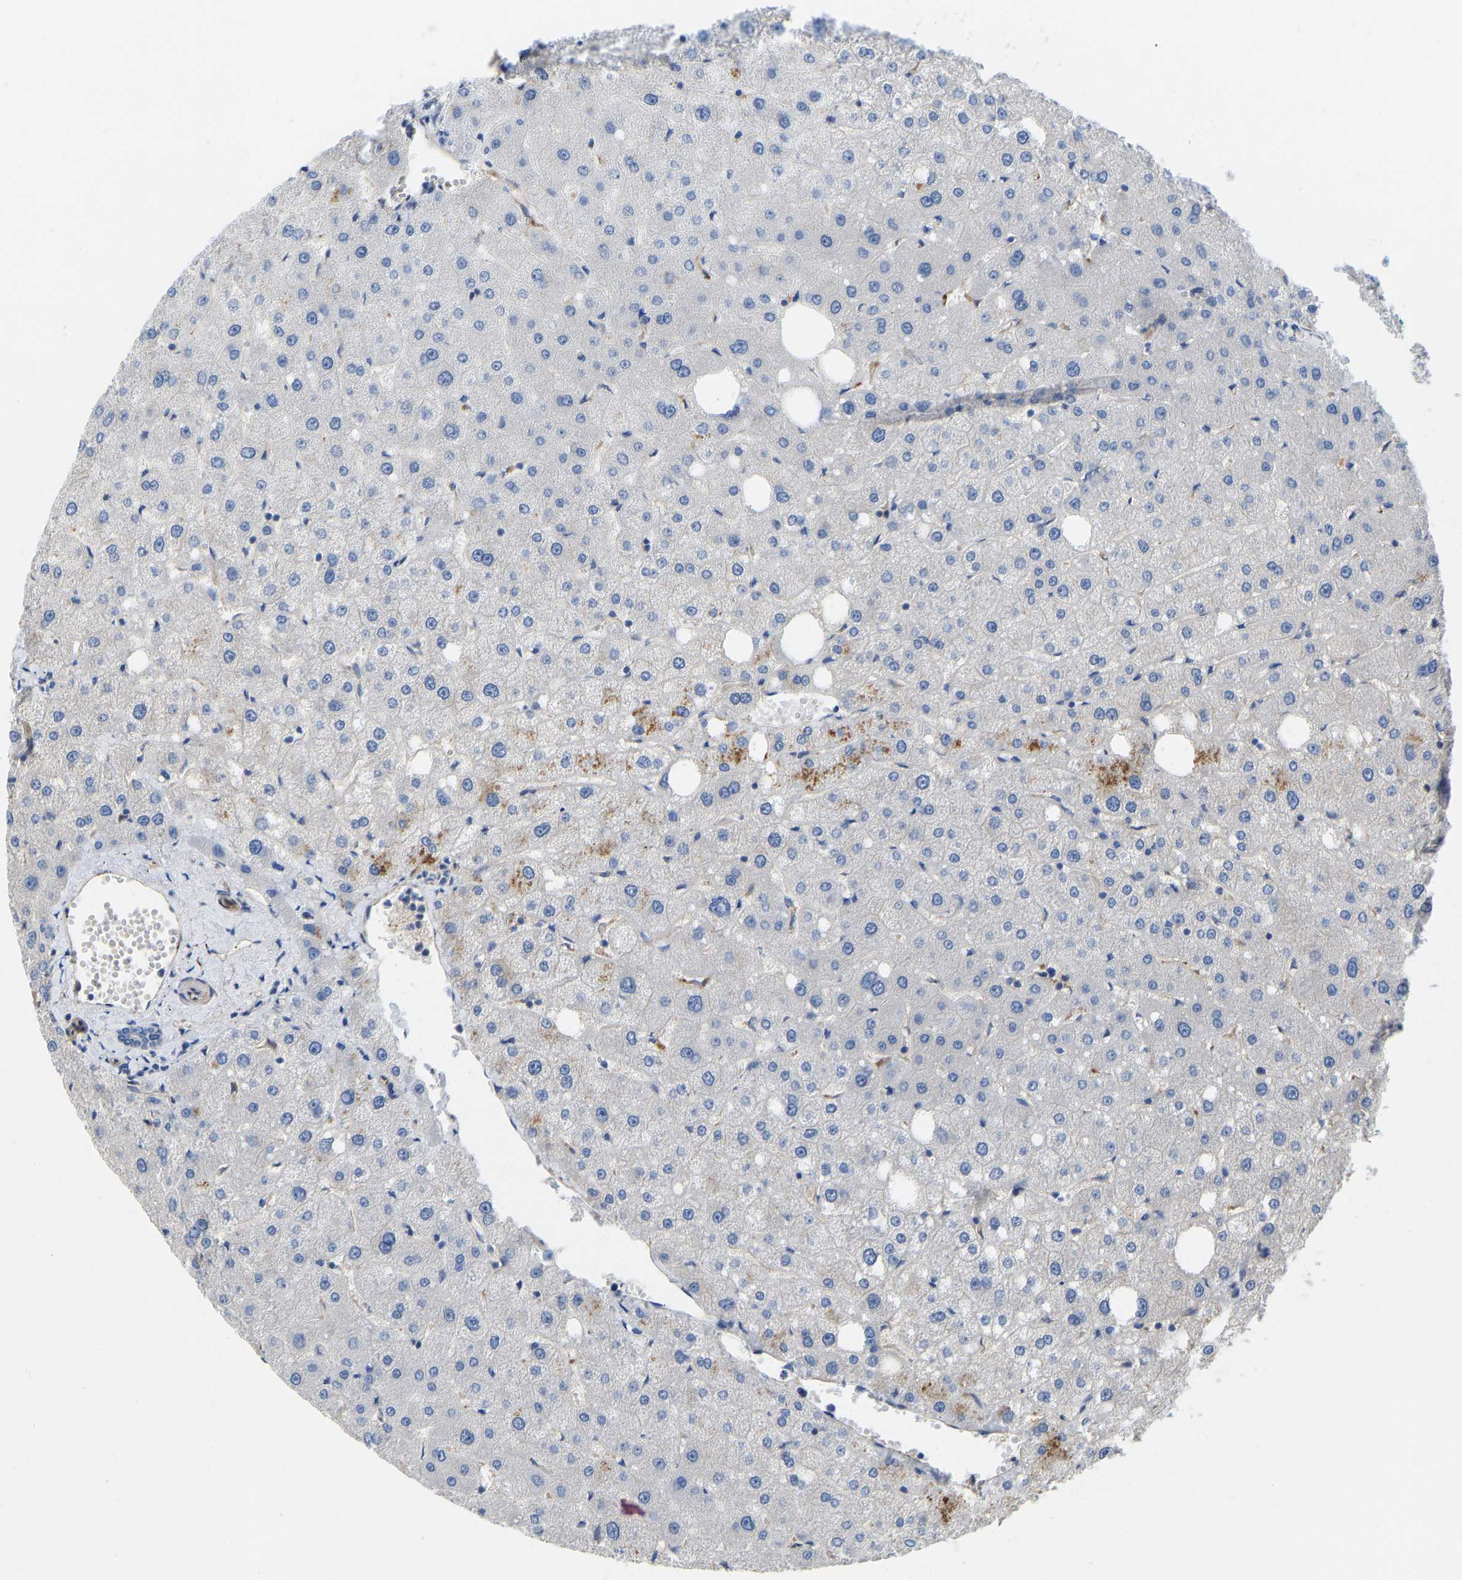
{"staining": {"intensity": "negative", "quantity": "none", "location": "none"}, "tissue": "liver", "cell_type": "Cholangiocytes", "image_type": "normal", "snomed": [{"axis": "morphology", "description": "Normal tissue, NOS"}, {"axis": "topography", "description": "Liver"}], "caption": "This is an IHC photomicrograph of benign liver. There is no expression in cholangiocytes.", "gene": "ELMO2", "patient": {"sex": "male", "age": 73}}